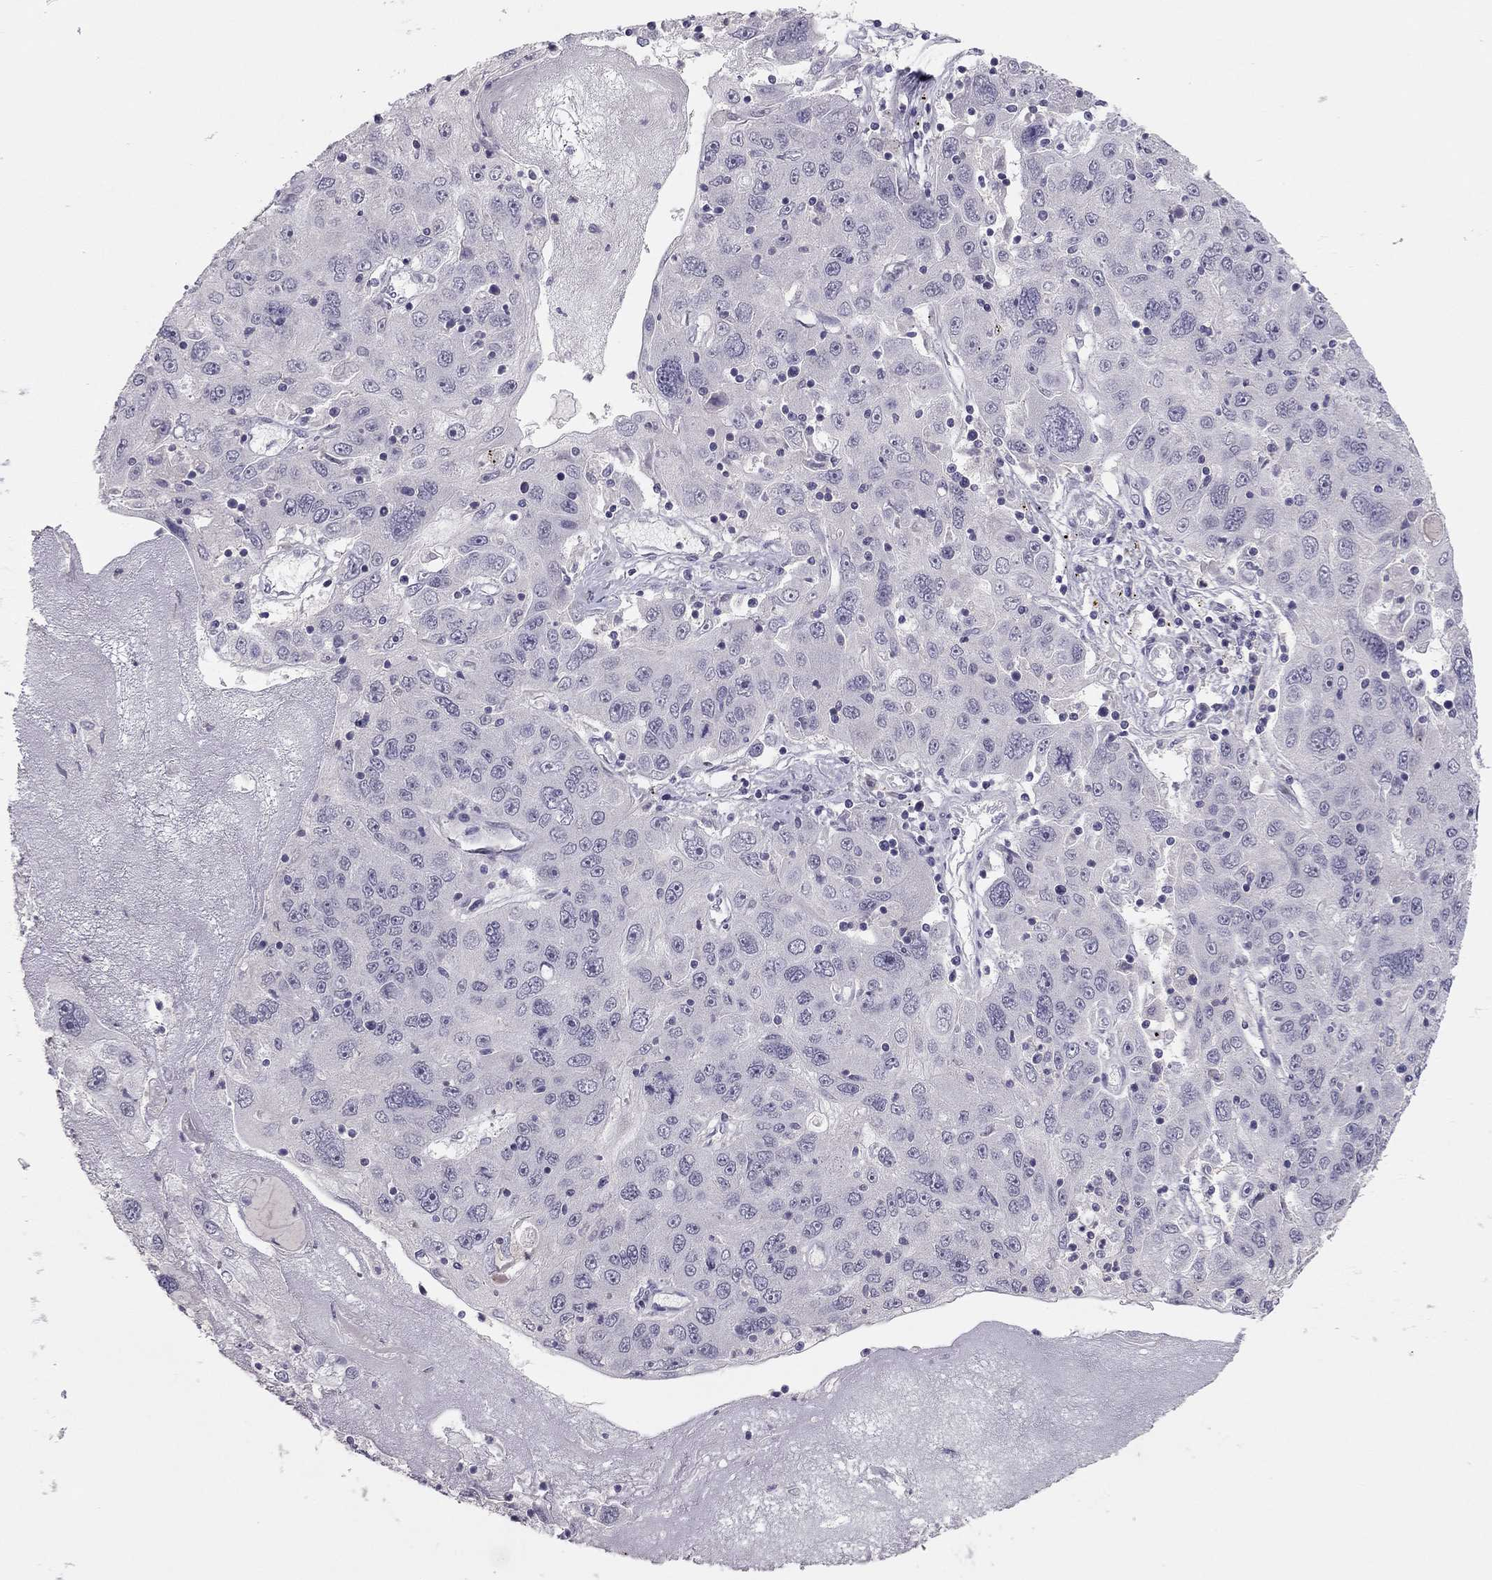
{"staining": {"intensity": "negative", "quantity": "none", "location": "none"}, "tissue": "stomach cancer", "cell_type": "Tumor cells", "image_type": "cancer", "snomed": [{"axis": "morphology", "description": "Adenocarcinoma, NOS"}, {"axis": "topography", "description": "Stomach"}], "caption": "Protein analysis of stomach adenocarcinoma demonstrates no significant positivity in tumor cells.", "gene": "ADORA2A", "patient": {"sex": "male", "age": 56}}